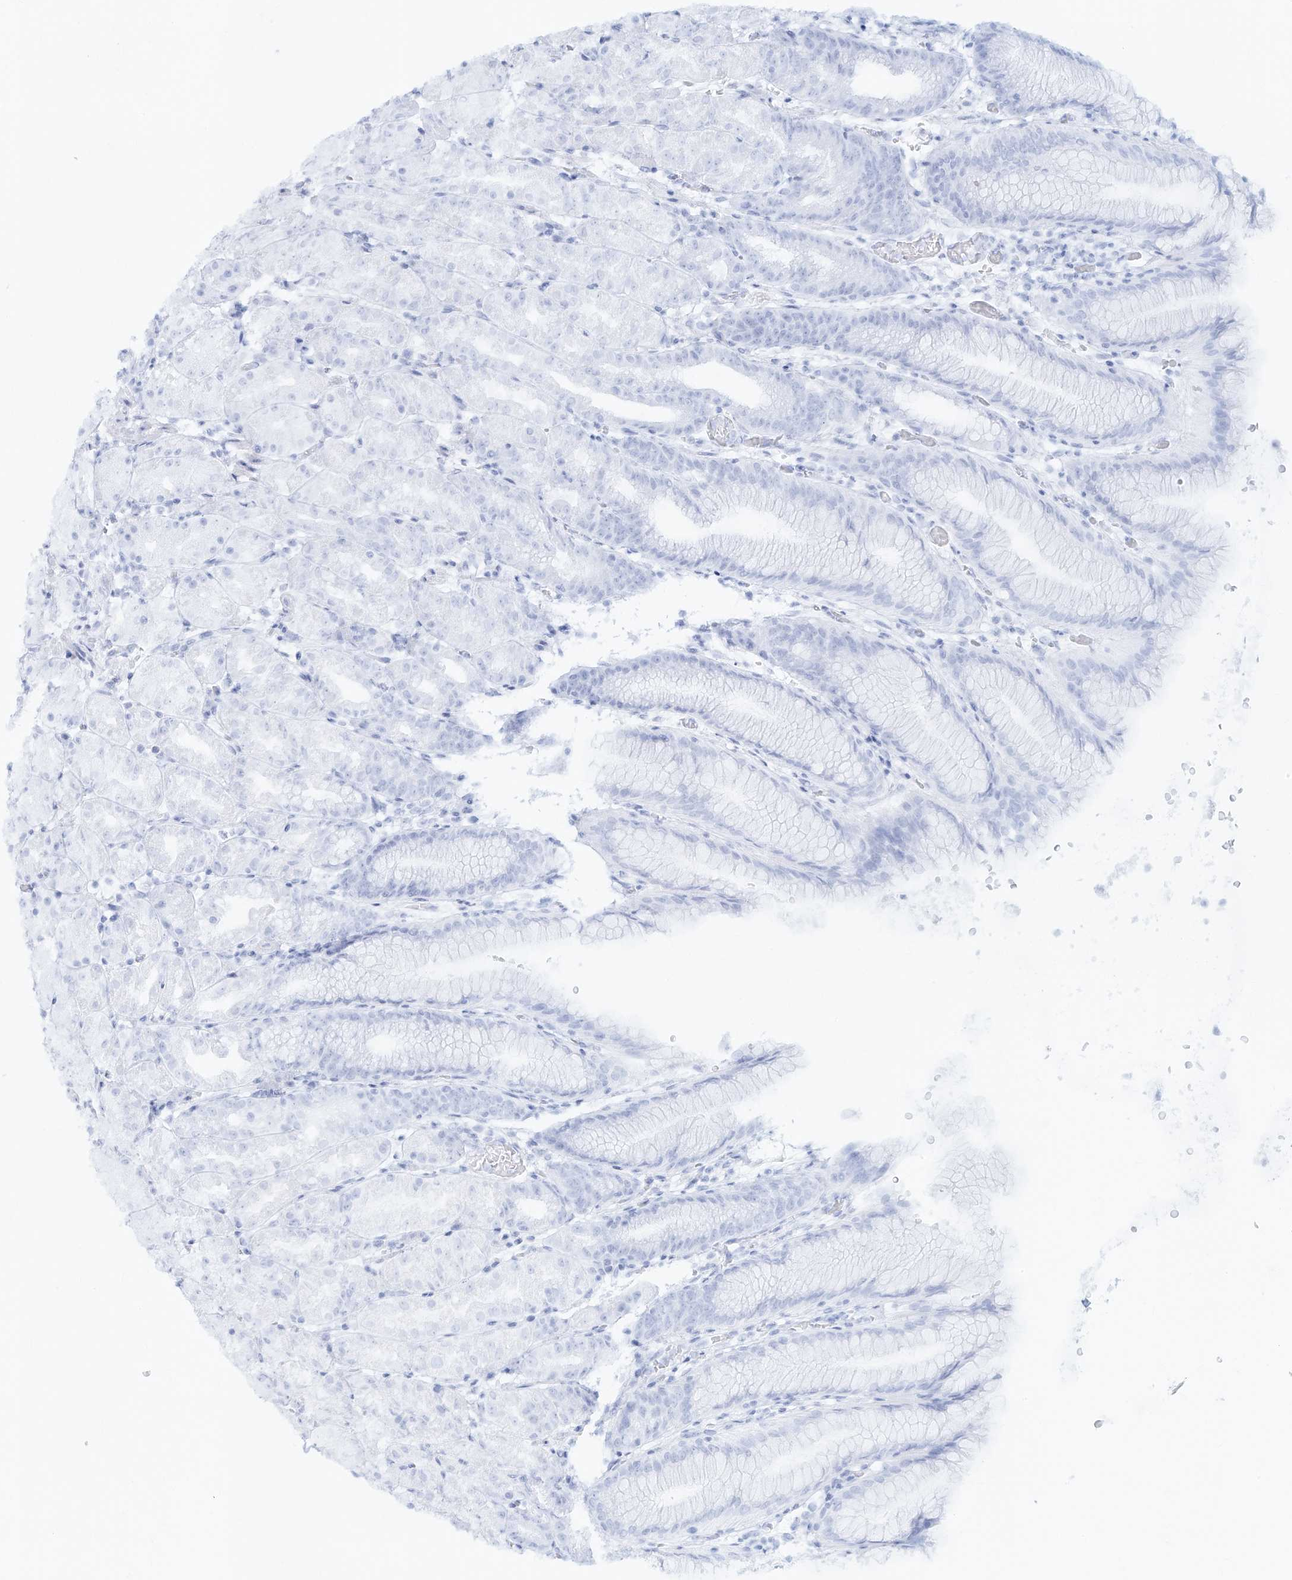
{"staining": {"intensity": "negative", "quantity": "none", "location": "none"}, "tissue": "stomach", "cell_type": "Glandular cells", "image_type": "normal", "snomed": [{"axis": "morphology", "description": "Normal tissue, NOS"}, {"axis": "topography", "description": "Stomach, upper"}], "caption": "This histopathology image is of unremarkable stomach stained with immunohistochemistry to label a protein in brown with the nuclei are counter-stained blue. There is no positivity in glandular cells.", "gene": "MTX2", "patient": {"sex": "male", "age": 48}}